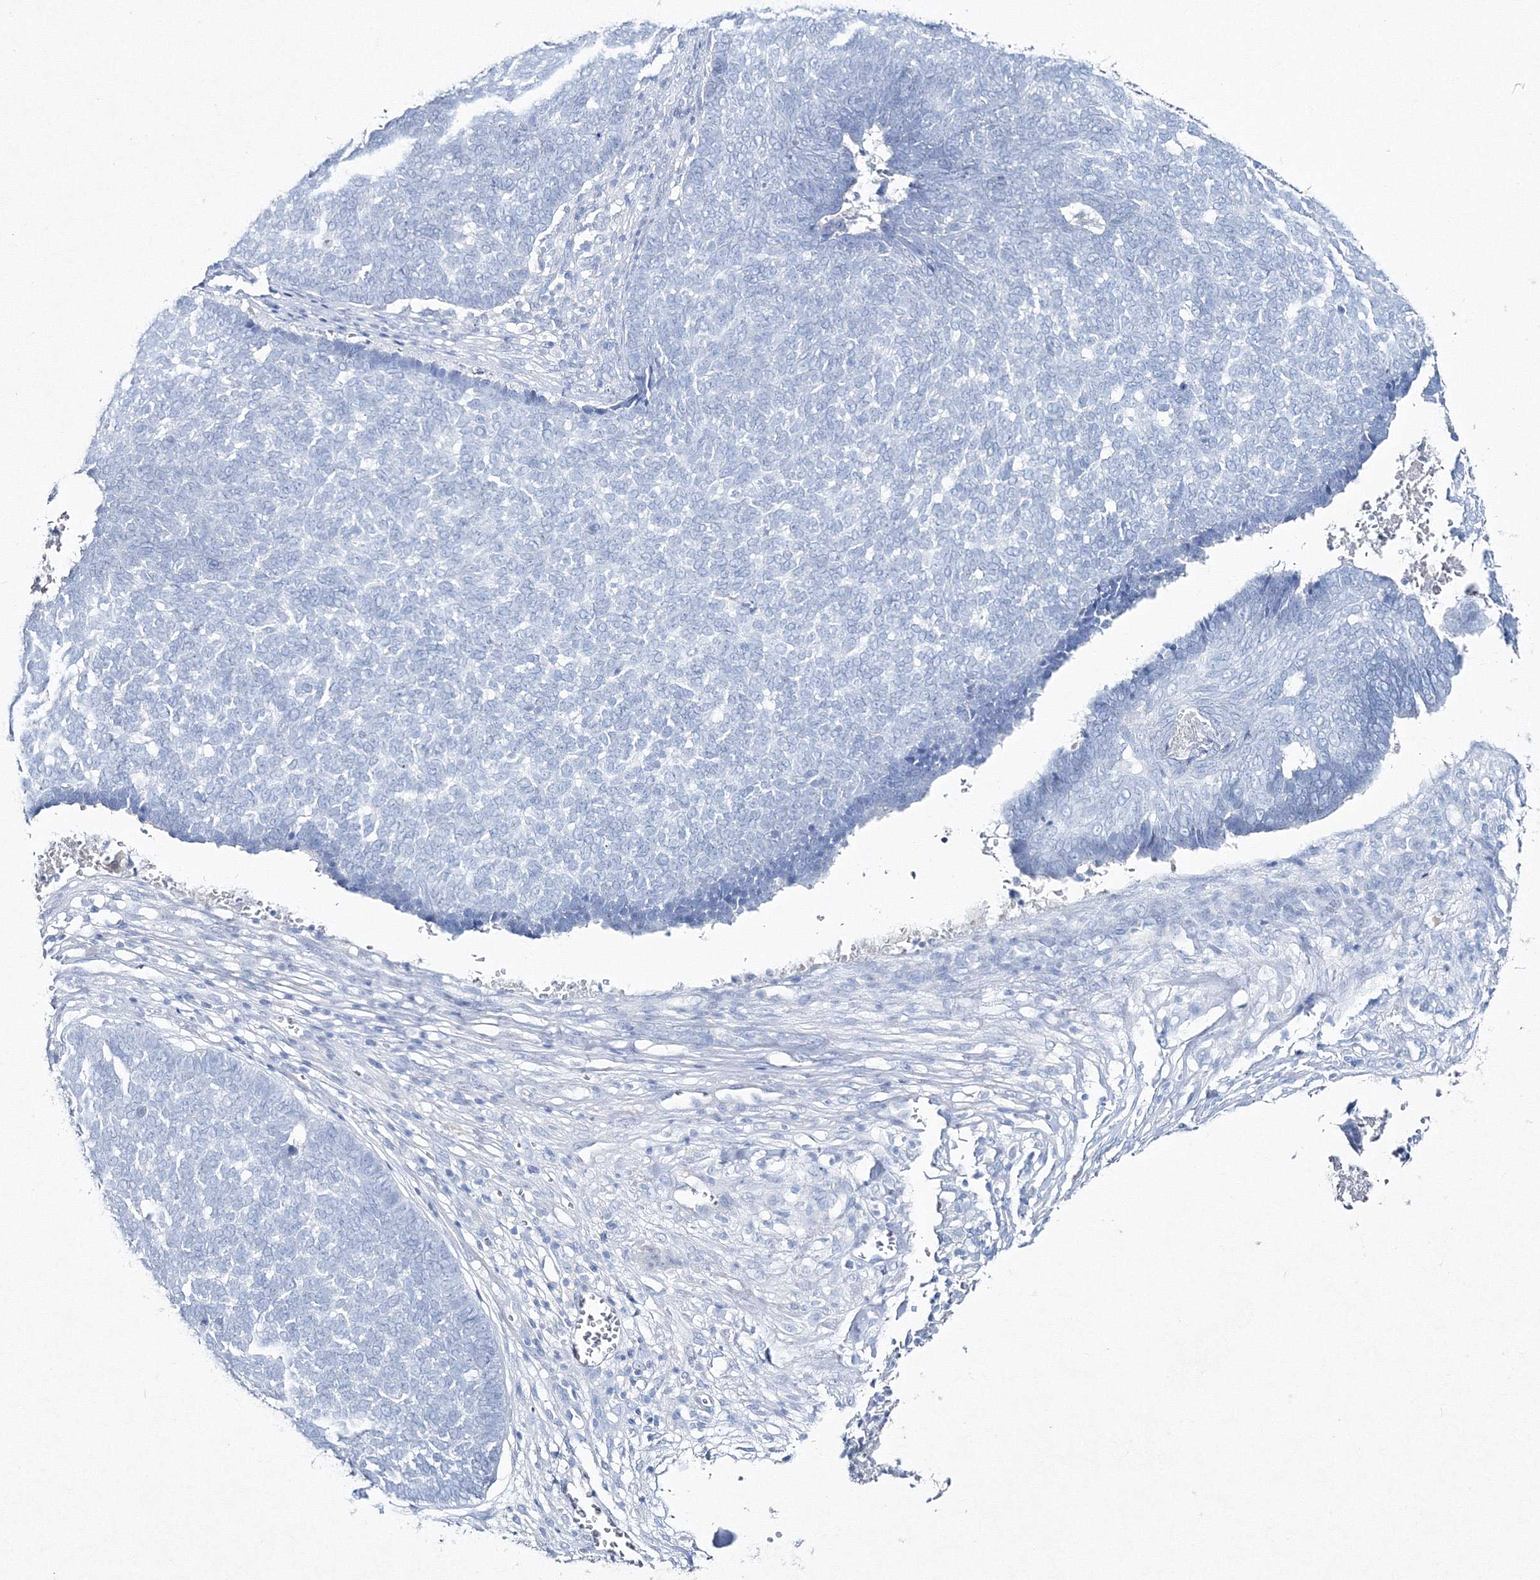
{"staining": {"intensity": "negative", "quantity": "none", "location": "none"}, "tissue": "skin cancer", "cell_type": "Tumor cells", "image_type": "cancer", "snomed": [{"axis": "morphology", "description": "Basal cell carcinoma"}, {"axis": "topography", "description": "Skin"}], "caption": "The IHC image has no significant positivity in tumor cells of skin cancer tissue.", "gene": "GCKR", "patient": {"sex": "male", "age": 84}}